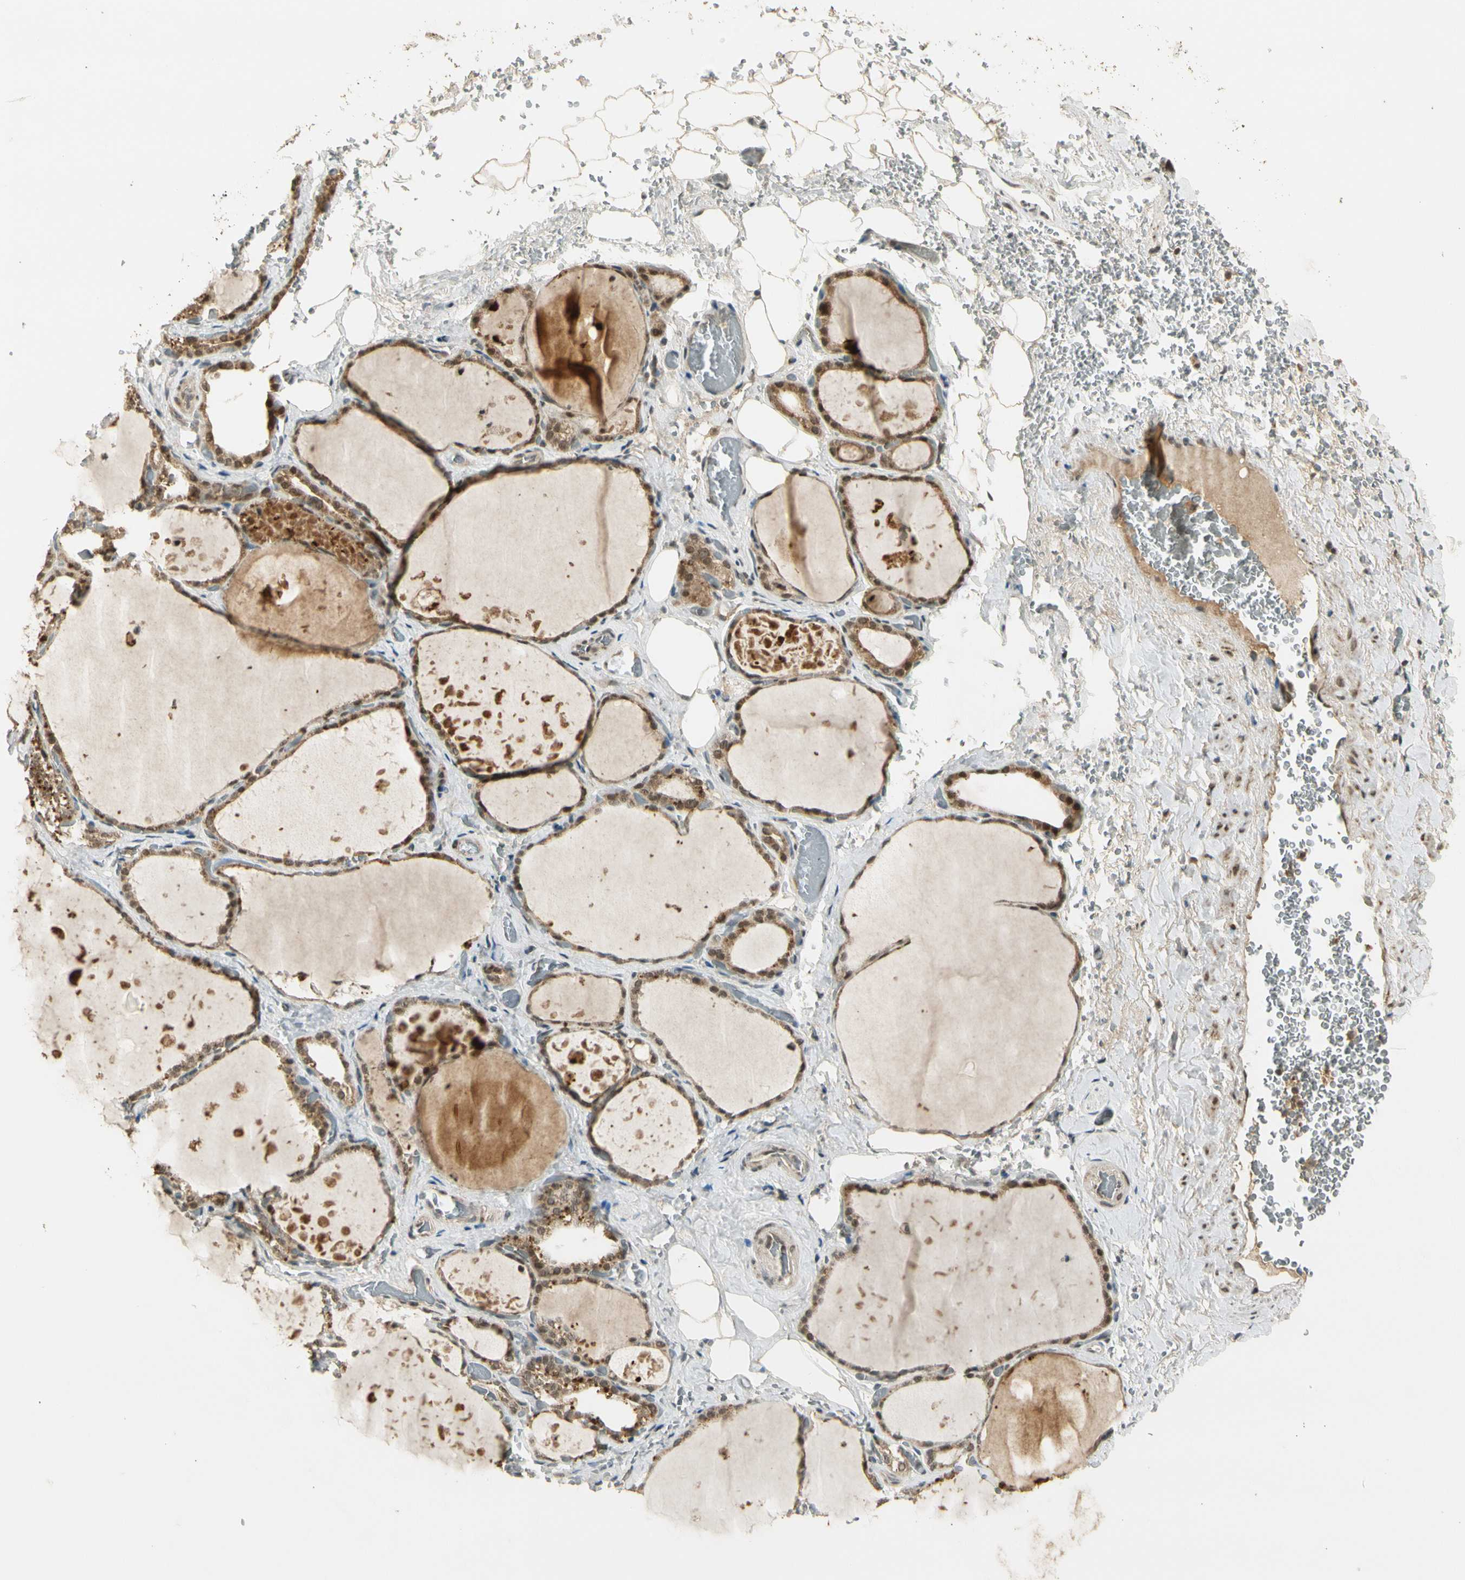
{"staining": {"intensity": "moderate", "quantity": ">75%", "location": "cytoplasmic/membranous,nuclear"}, "tissue": "thyroid gland", "cell_type": "Glandular cells", "image_type": "normal", "snomed": [{"axis": "morphology", "description": "Normal tissue, NOS"}, {"axis": "topography", "description": "Thyroid gland"}], "caption": "The immunohistochemical stain labels moderate cytoplasmic/membranous,nuclear expression in glandular cells of benign thyroid gland.", "gene": "ZNF135", "patient": {"sex": "male", "age": 61}}